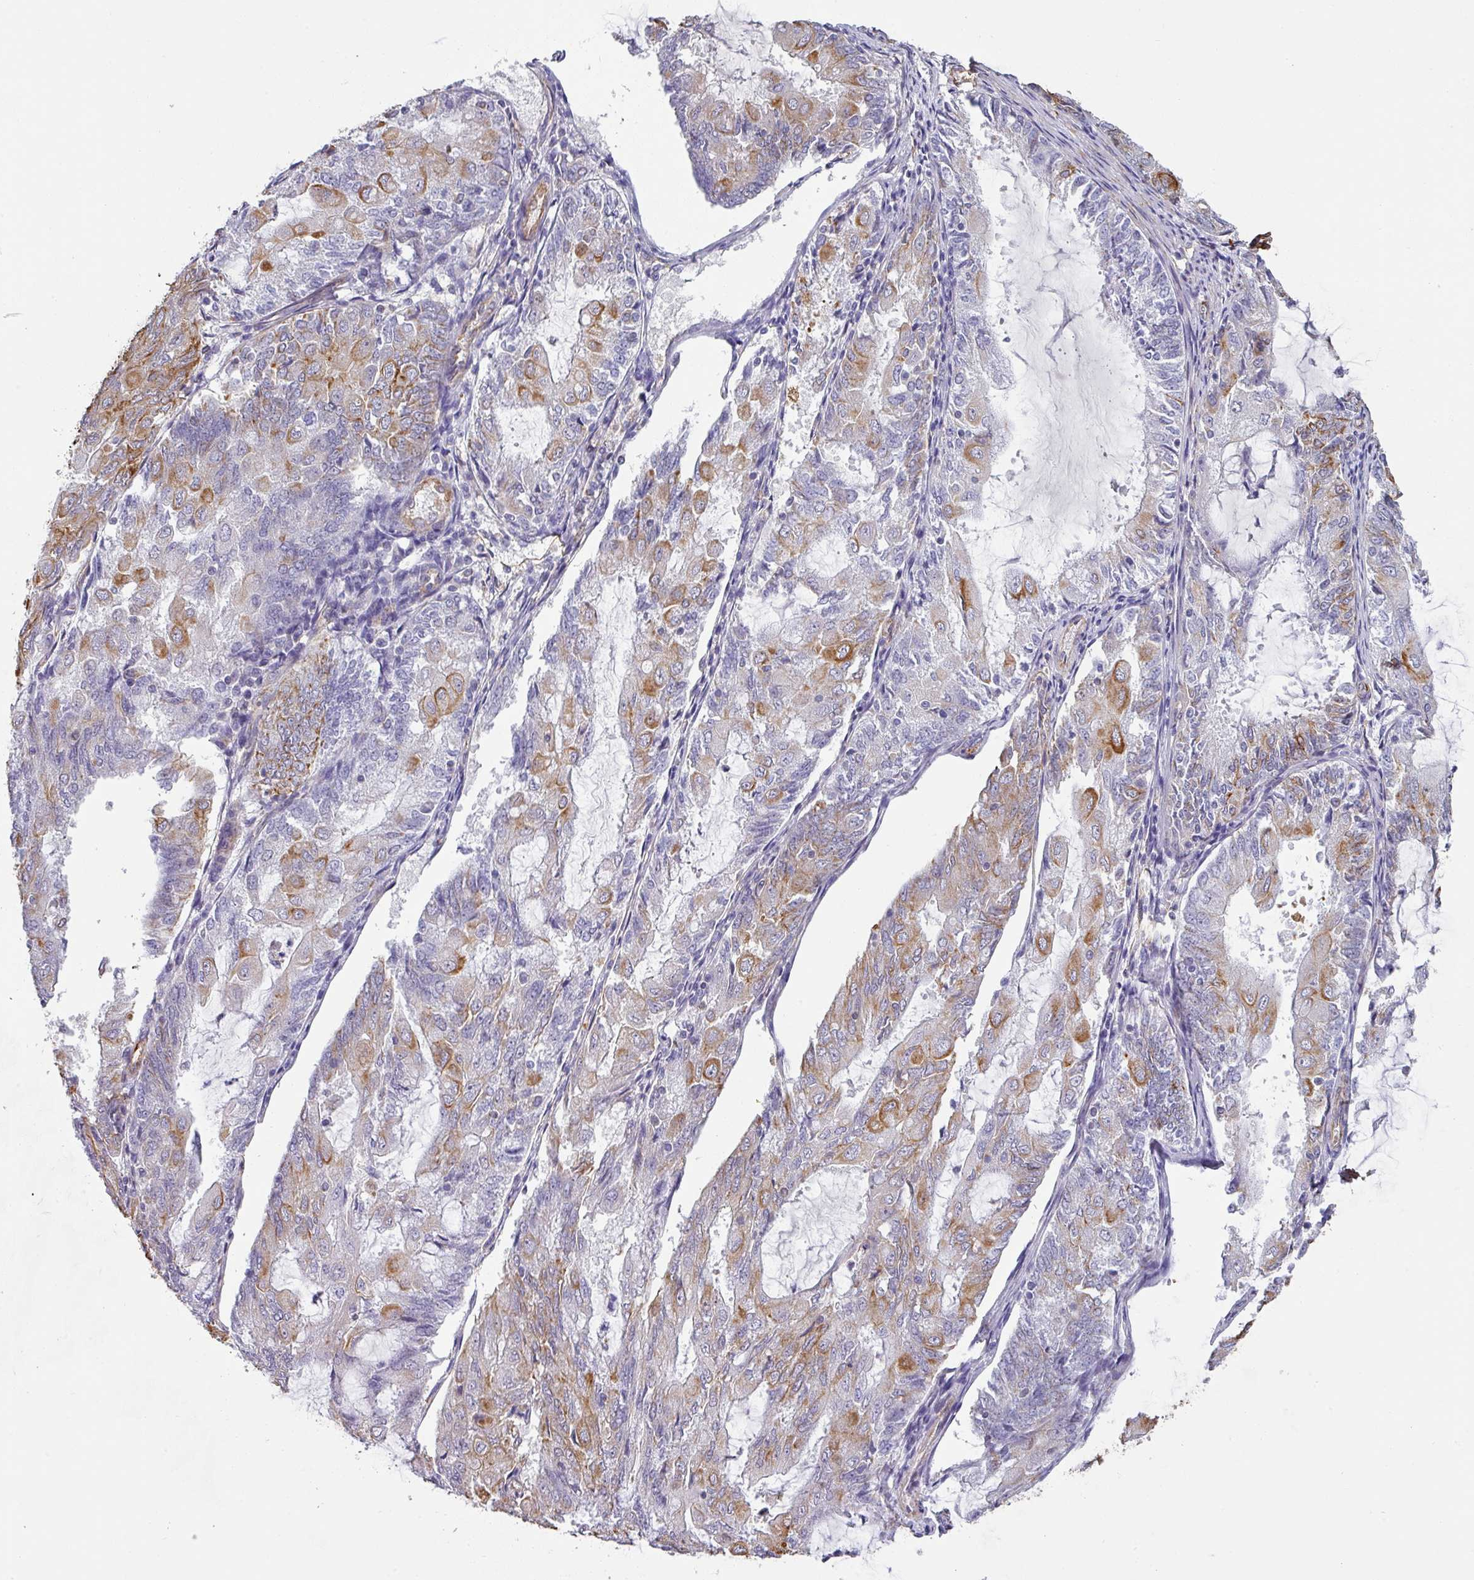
{"staining": {"intensity": "moderate", "quantity": "<25%", "location": "cytoplasmic/membranous"}, "tissue": "endometrial cancer", "cell_type": "Tumor cells", "image_type": "cancer", "snomed": [{"axis": "morphology", "description": "Adenocarcinoma, NOS"}, {"axis": "topography", "description": "Endometrium"}], "caption": "Tumor cells display low levels of moderate cytoplasmic/membranous staining in approximately <25% of cells in adenocarcinoma (endometrial).", "gene": "ZNF280C", "patient": {"sex": "female", "age": 81}}